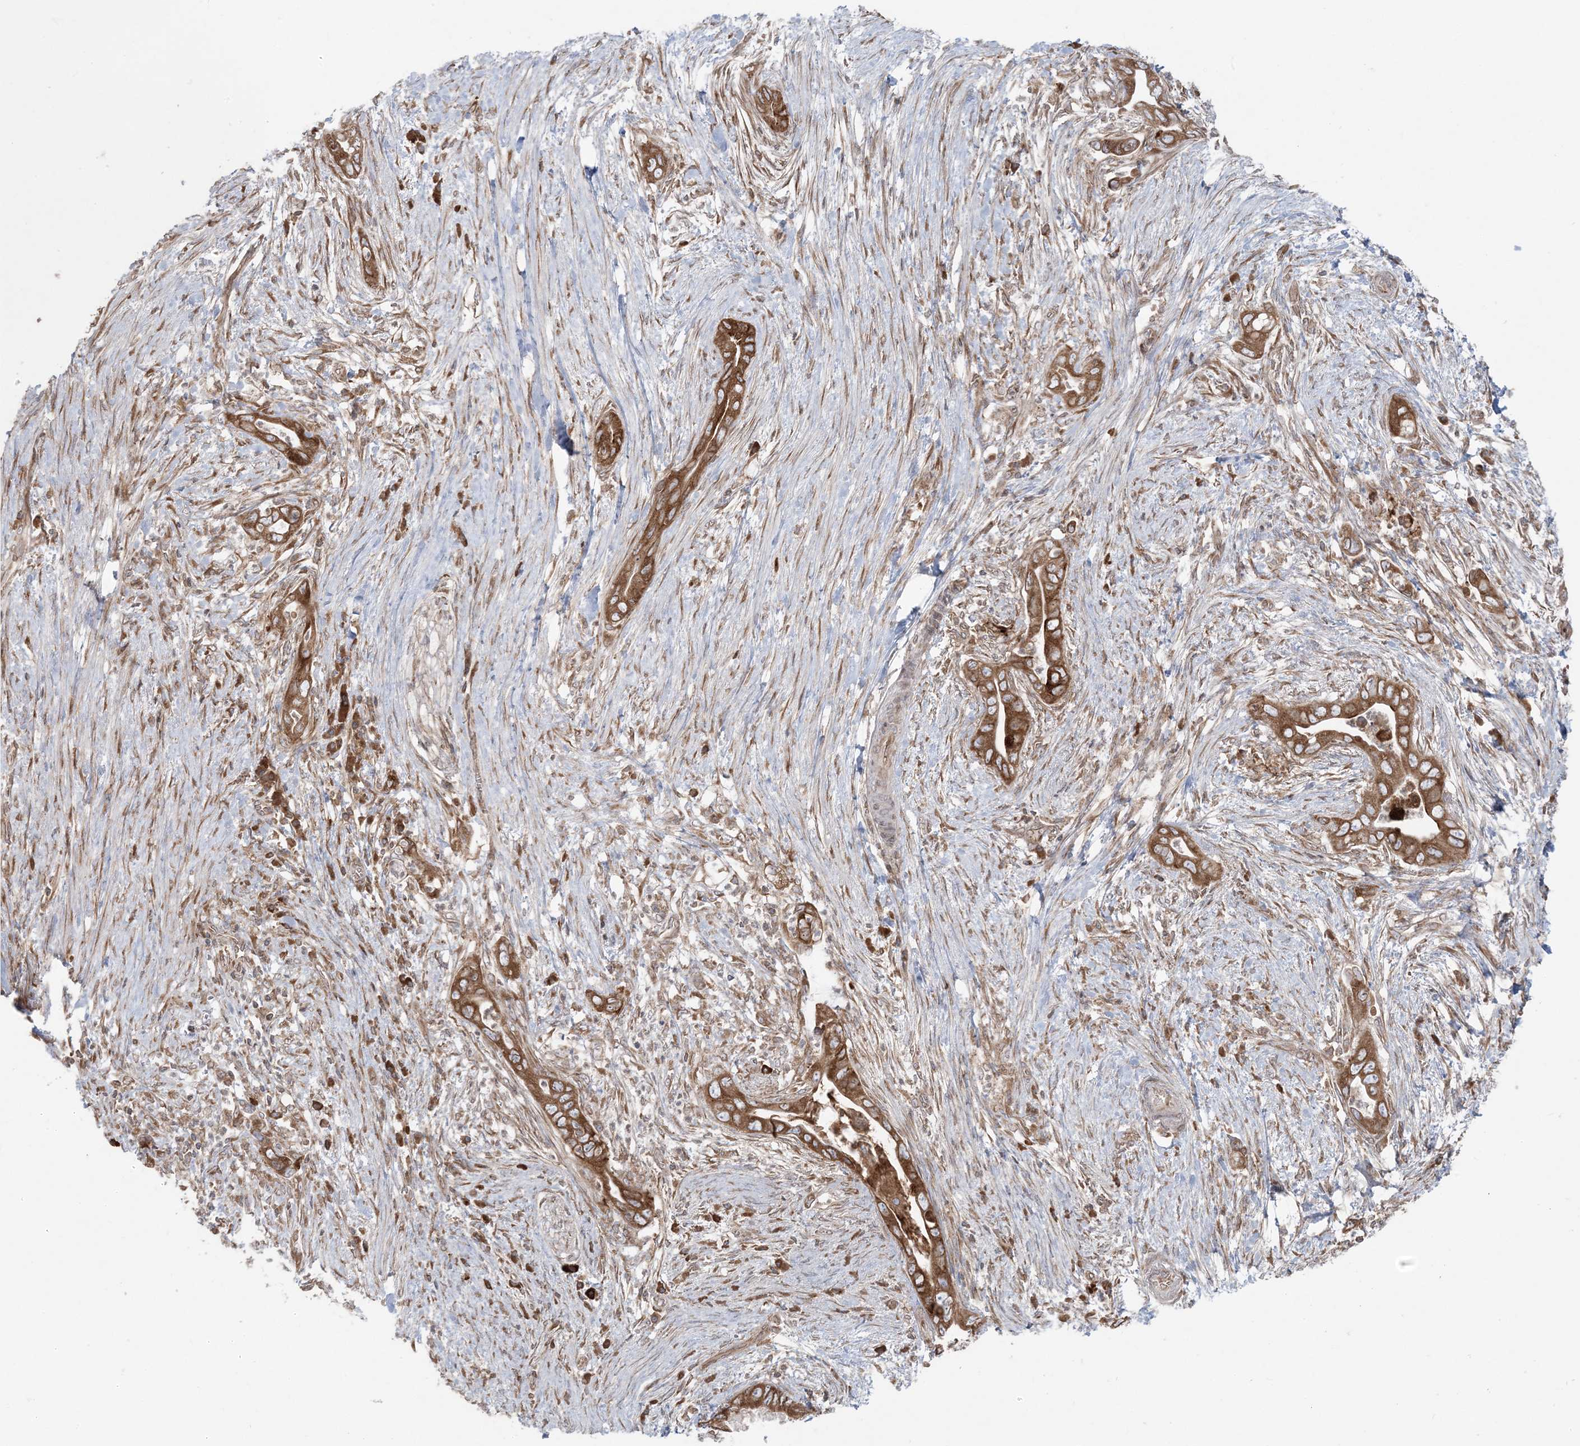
{"staining": {"intensity": "strong", "quantity": ">75%", "location": "cytoplasmic/membranous"}, "tissue": "pancreatic cancer", "cell_type": "Tumor cells", "image_type": "cancer", "snomed": [{"axis": "morphology", "description": "Adenocarcinoma, NOS"}, {"axis": "topography", "description": "Pancreas"}], "caption": "DAB (3,3'-diaminobenzidine) immunohistochemical staining of pancreatic cancer (adenocarcinoma) shows strong cytoplasmic/membranous protein positivity in approximately >75% of tumor cells.", "gene": "UBXN4", "patient": {"sex": "male", "age": 75}}